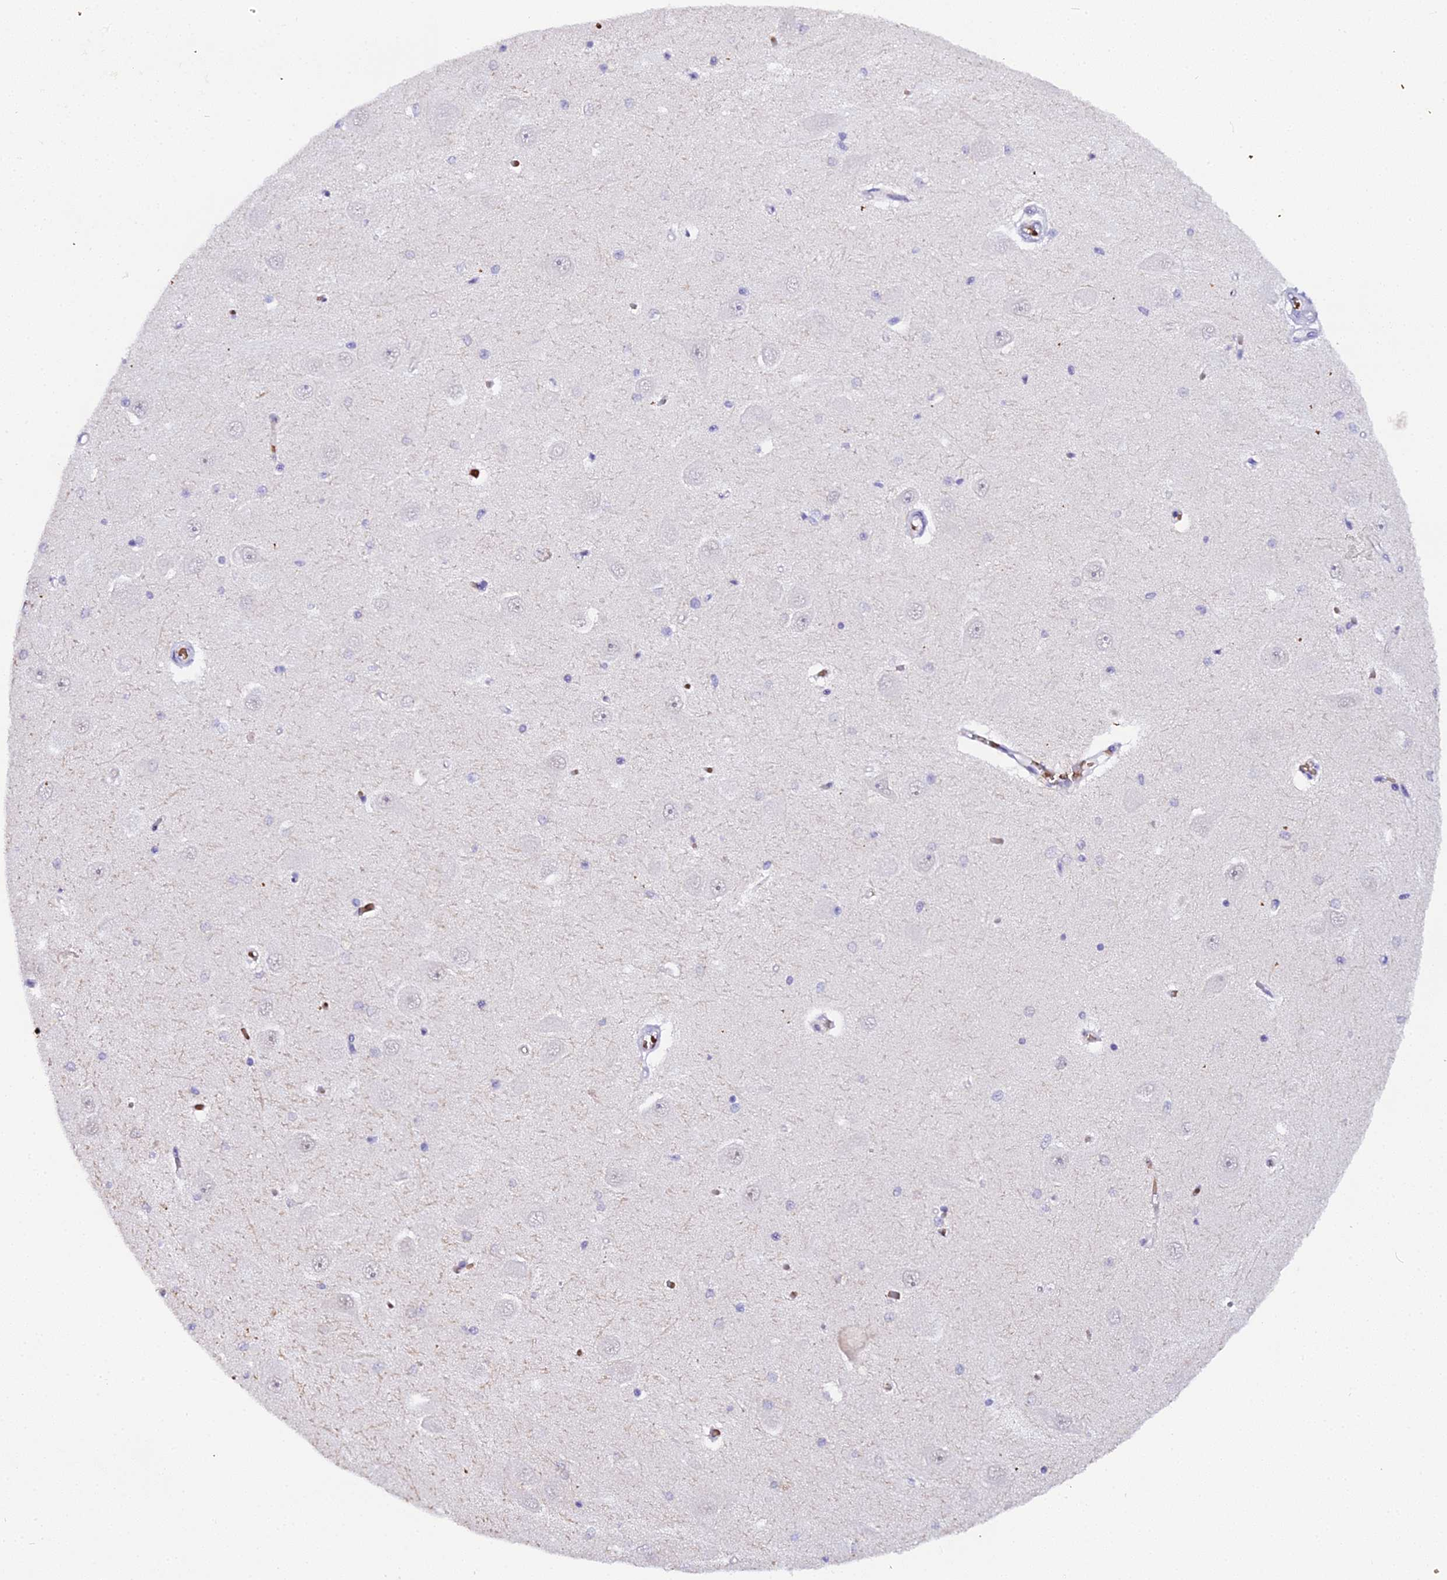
{"staining": {"intensity": "negative", "quantity": "none", "location": "none"}, "tissue": "hippocampus", "cell_type": "Glial cells", "image_type": "normal", "snomed": [{"axis": "morphology", "description": "Normal tissue, NOS"}, {"axis": "topography", "description": "Hippocampus"}], "caption": "Protein analysis of unremarkable hippocampus exhibits no significant positivity in glial cells.", "gene": "CFAP45", "patient": {"sex": "male", "age": 45}}